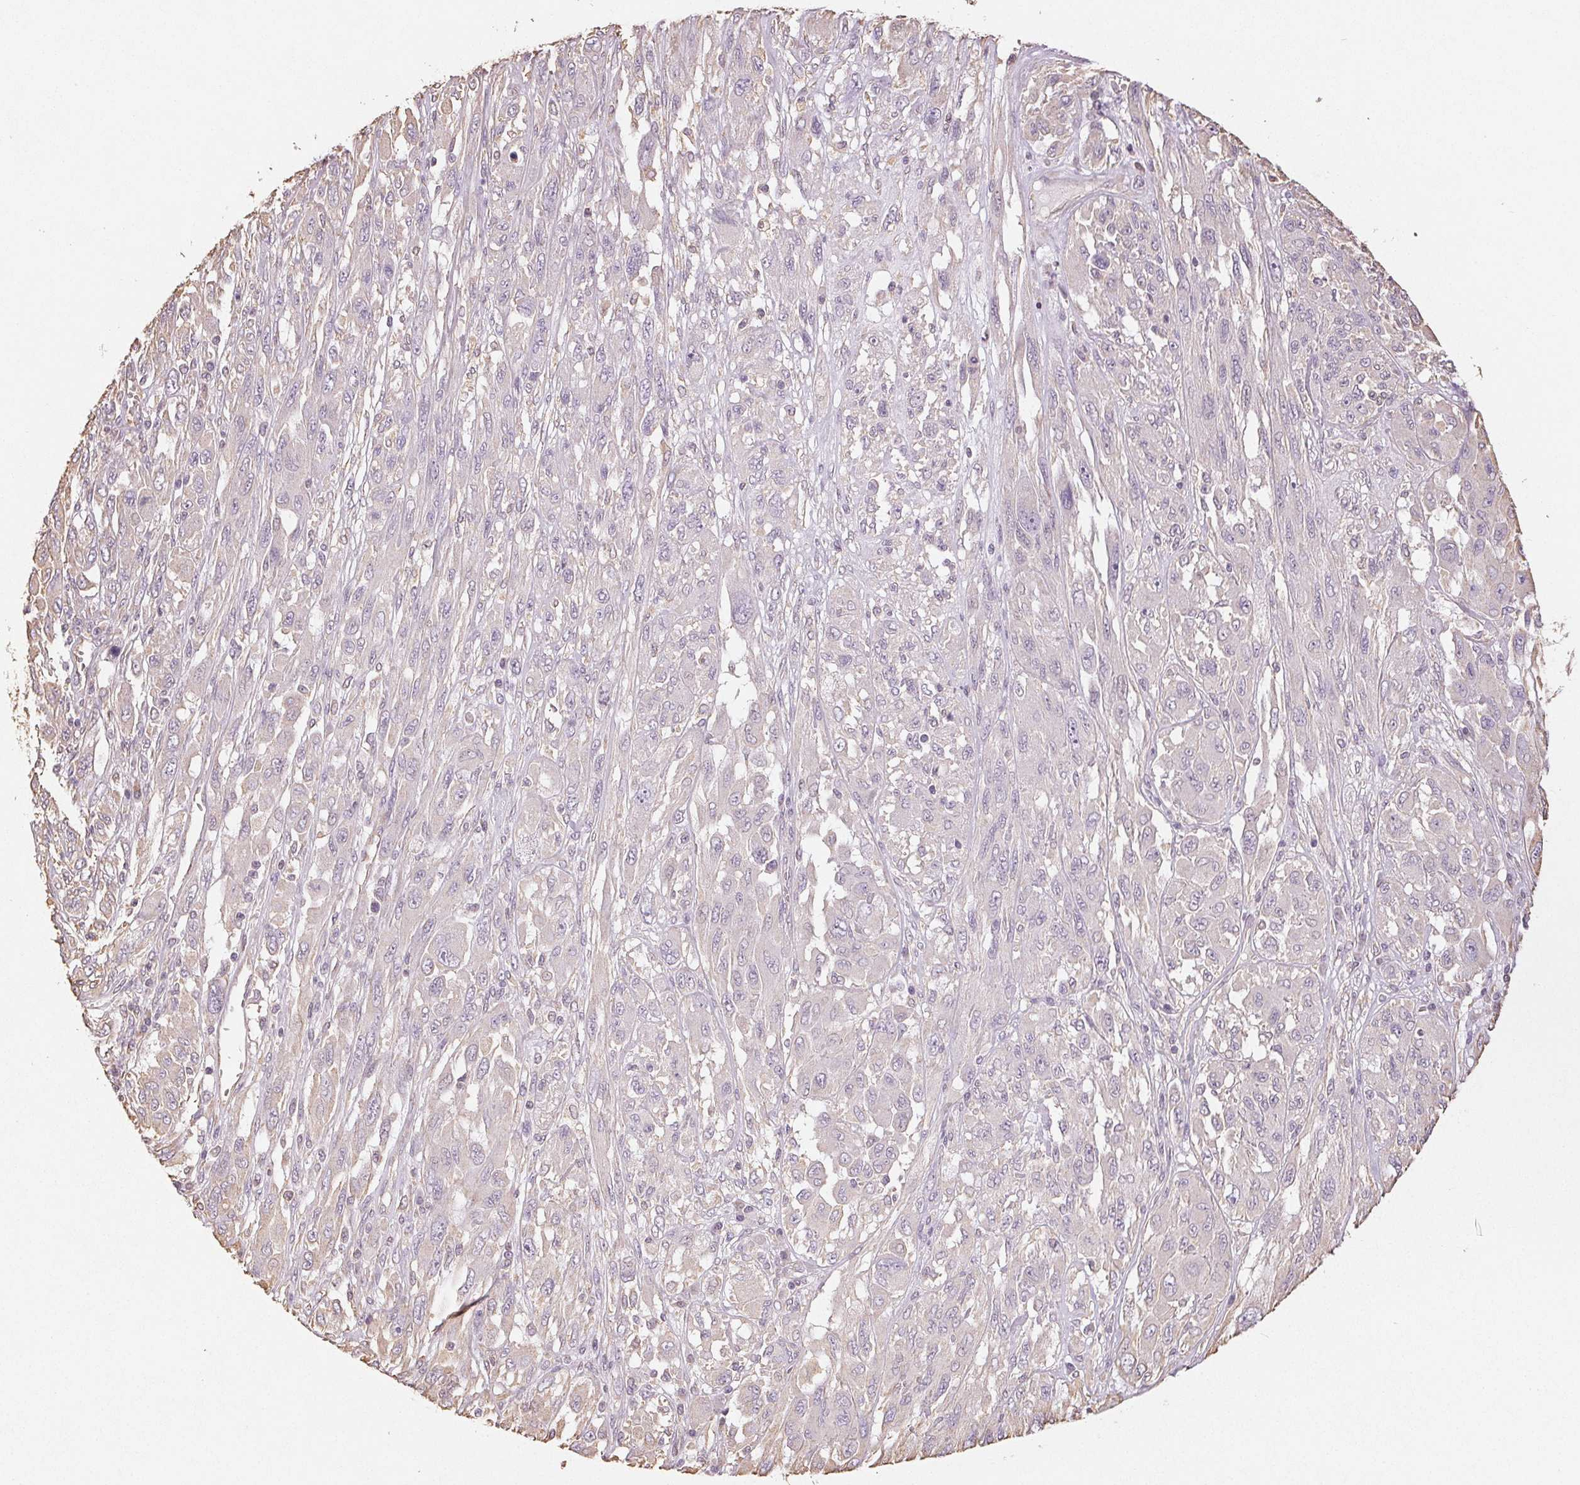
{"staining": {"intensity": "negative", "quantity": "none", "location": "none"}, "tissue": "melanoma", "cell_type": "Tumor cells", "image_type": "cancer", "snomed": [{"axis": "morphology", "description": "Malignant melanoma, NOS"}, {"axis": "topography", "description": "Skin"}], "caption": "An image of melanoma stained for a protein shows no brown staining in tumor cells.", "gene": "COL7A1", "patient": {"sex": "female", "age": 91}}